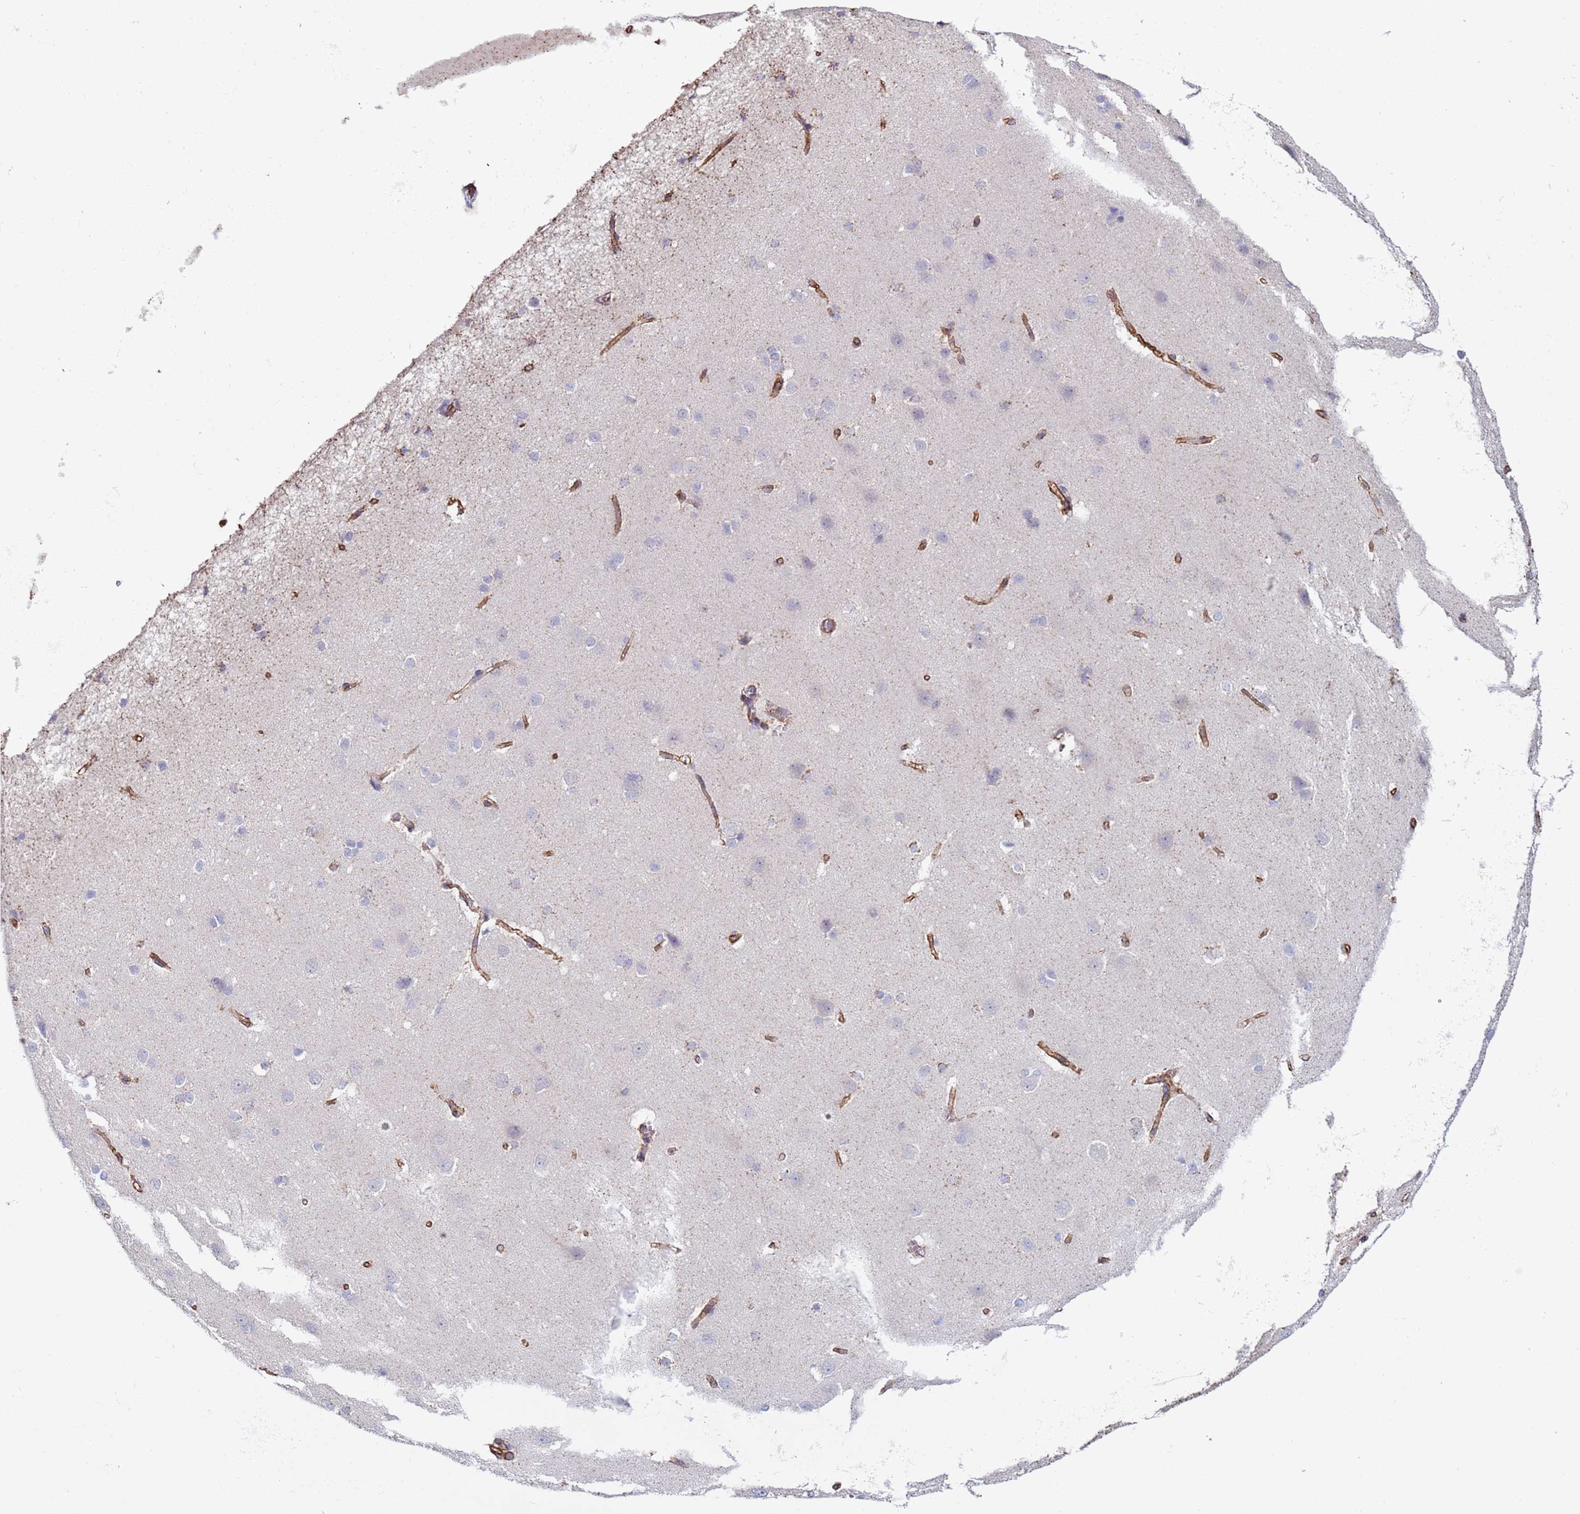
{"staining": {"intensity": "moderate", "quantity": ">75%", "location": "cytoplasmic/membranous"}, "tissue": "cerebral cortex", "cell_type": "Endothelial cells", "image_type": "normal", "snomed": [{"axis": "morphology", "description": "Normal tissue, NOS"}, {"axis": "topography", "description": "Cerebral cortex"}], "caption": "This image reveals unremarkable cerebral cortex stained with IHC to label a protein in brown. The cytoplasmic/membranous of endothelial cells show moderate positivity for the protein. Nuclei are counter-stained blue.", "gene": "GASK1A", "patient": {"sex": "male", "age": 37}}